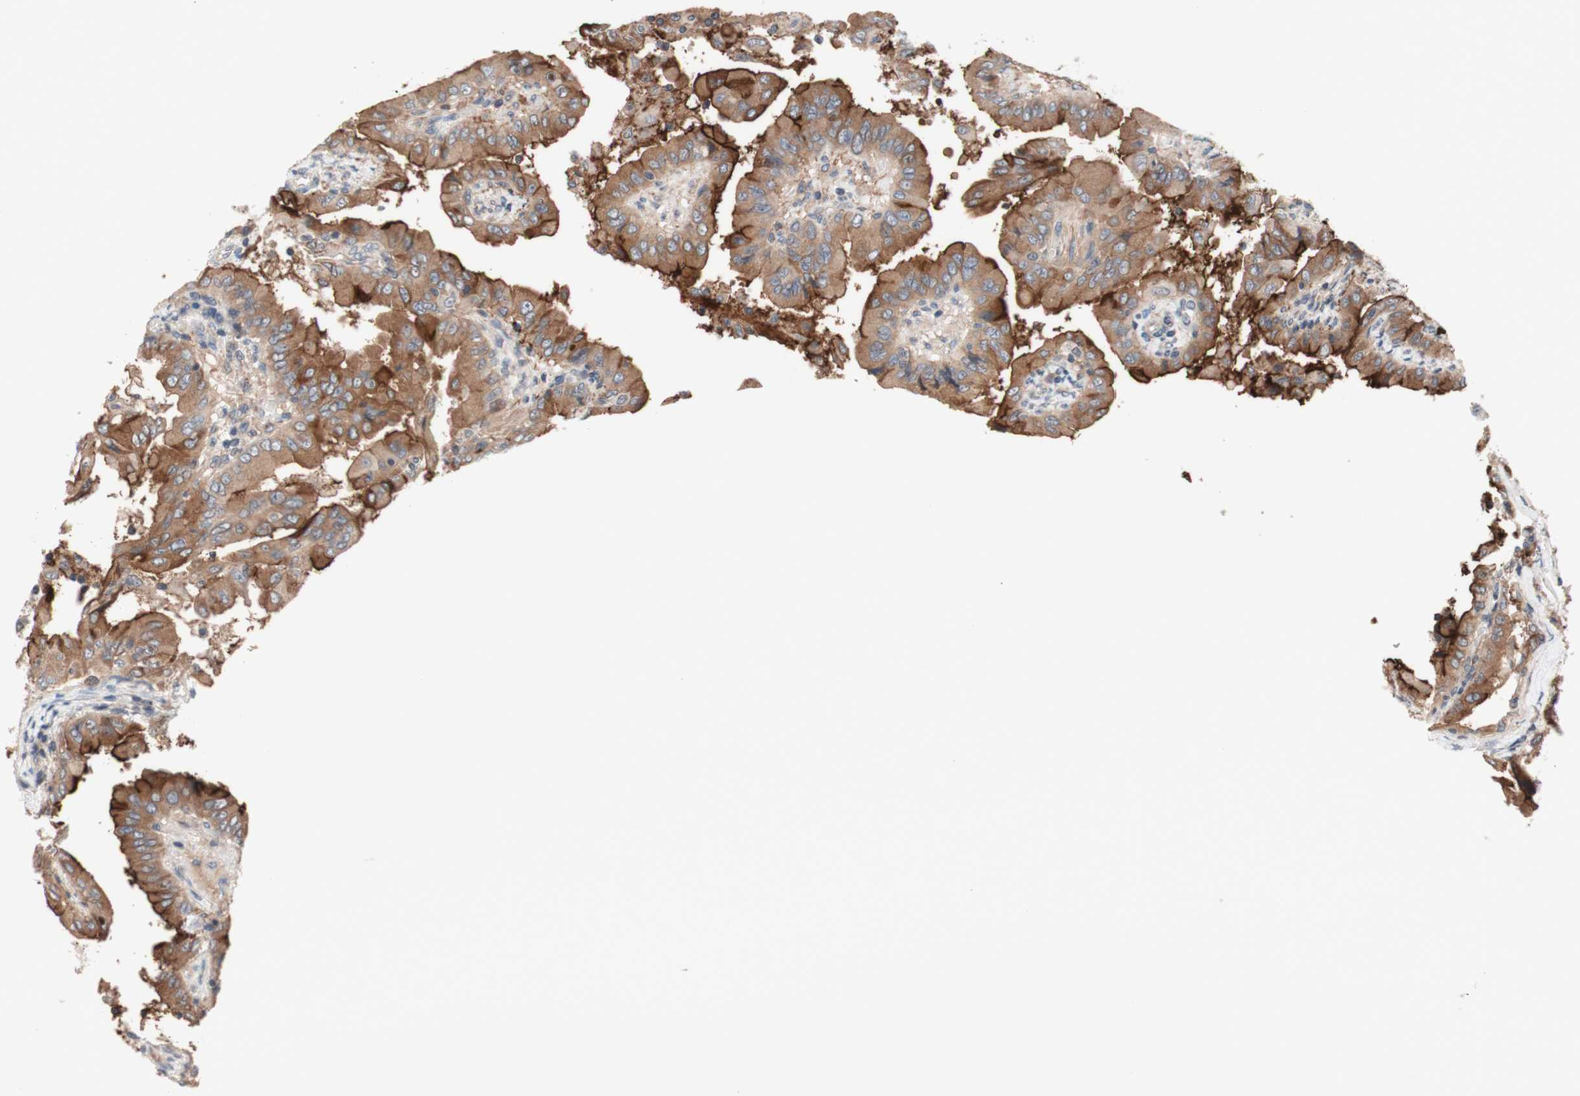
{"staining": {"intensity": "moderate", "quantity": ">75%", "location": "cytoplasmic/membranous"}, "tissue": "thyroid cancer", "cell_type": "Tumor cells", "image_type": "cancer", "snomed": [{"axis": "morphology", "description": "Papillary adenocarcinoma, NOS"}, {"axis": "topography", "description": "Thyroid gland"}], "caption": "Thyroid cancer was stained to show a protein in brown. There is medium levels of moderate cytoplasmic/membranous staining in approximately >75% of tumor cells.", "gene": "CD55", "patient": {"sex": "male", "age": 33}}